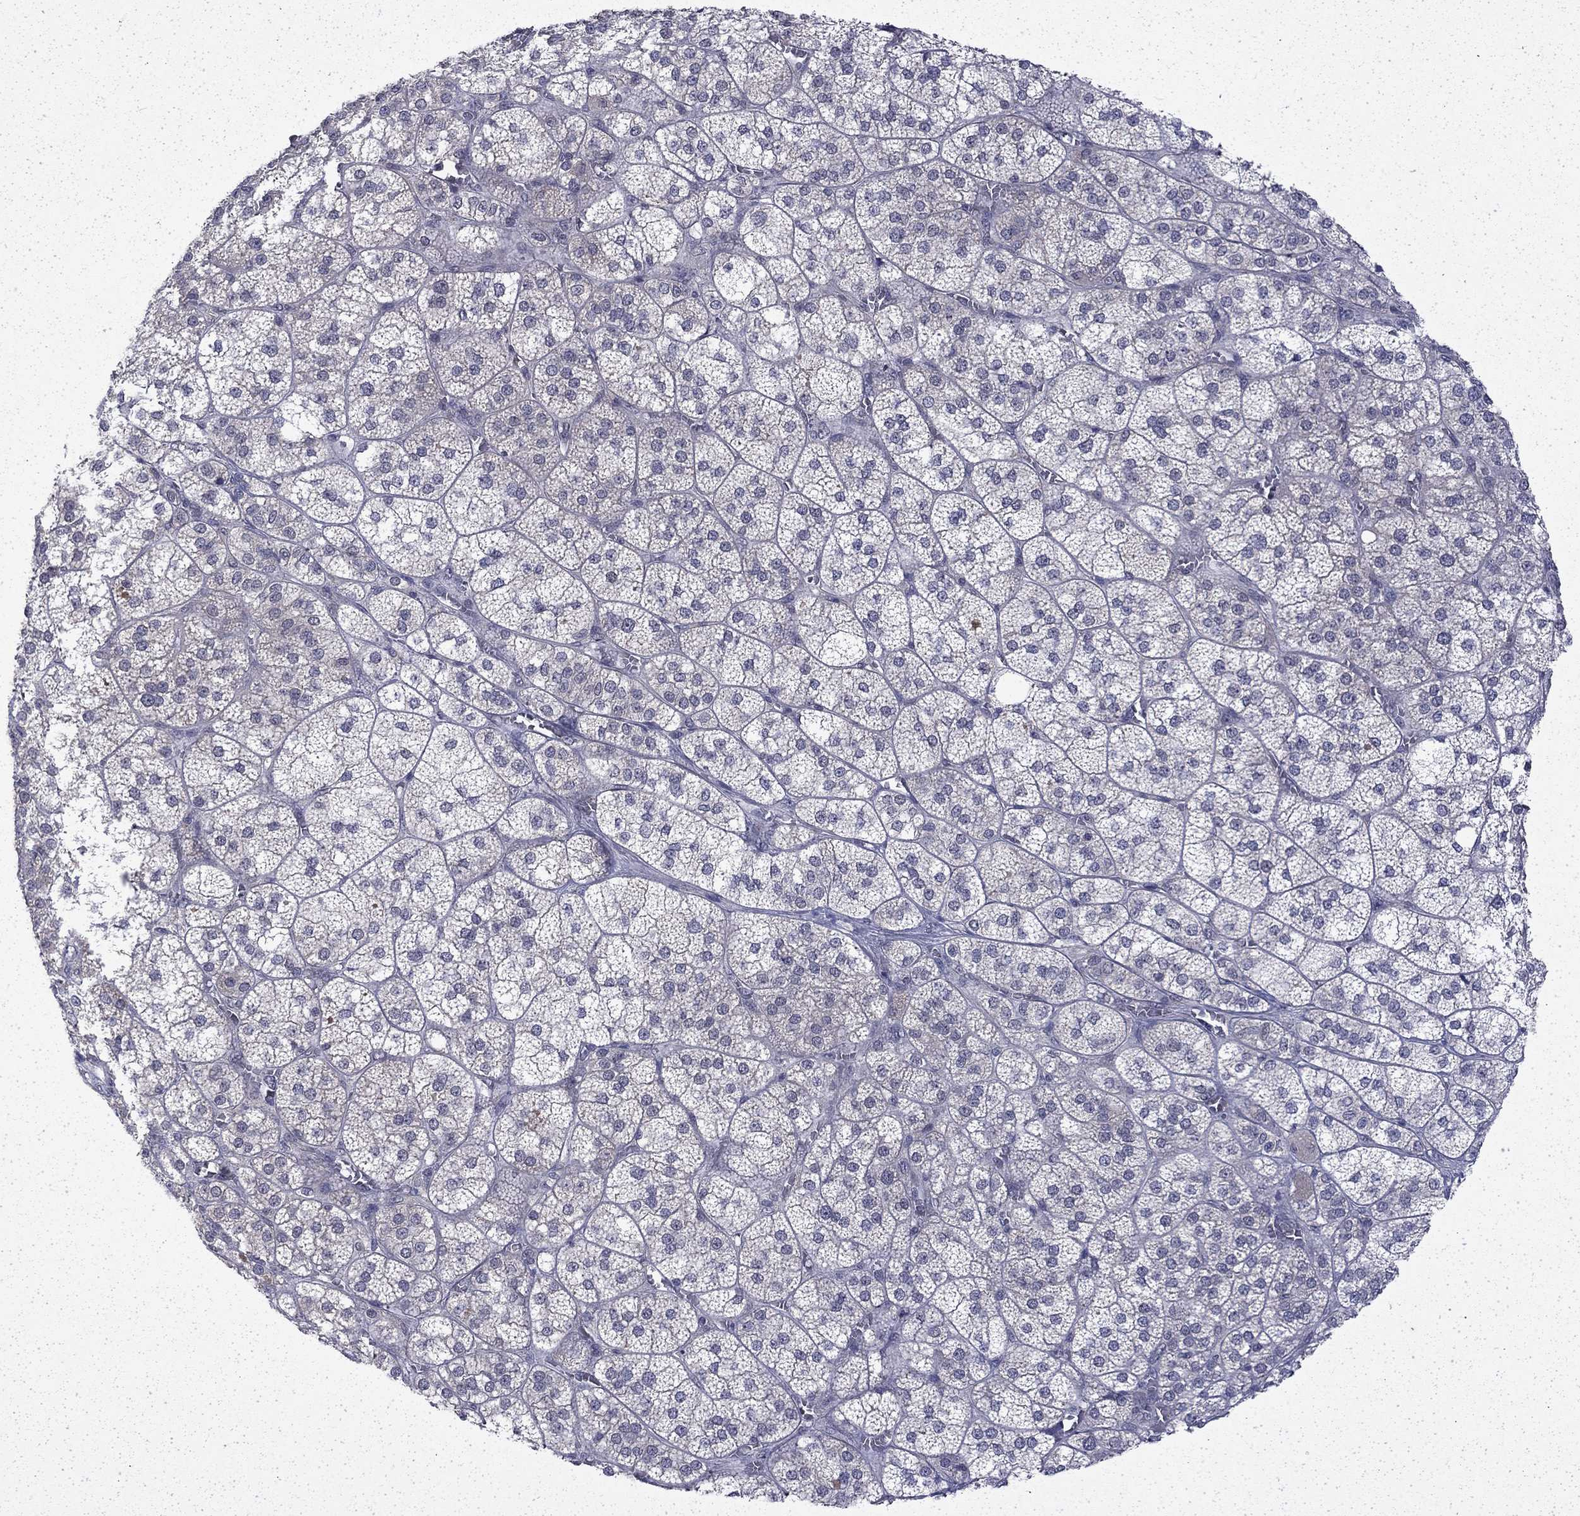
{"staining": {"intensity": "negative", "quantity": "none", "location": "none"}, "tissue": "adrenal gland", "cell_type": "Glandular cells", "image_type": "normal", "snomed": [{"axis": "morphology", "description": "Normal tissue, NOS"}, {"axis": "topography", "description": "Adrenal gland"}], "caption": "Glandular cells show no significant staining in benign adrenal gland. (DAB immunohistochemistry (IHC) with hematoxylin counter stain).", "gene": "CHAT", "patient": {"sex": "female", "age": 60}}